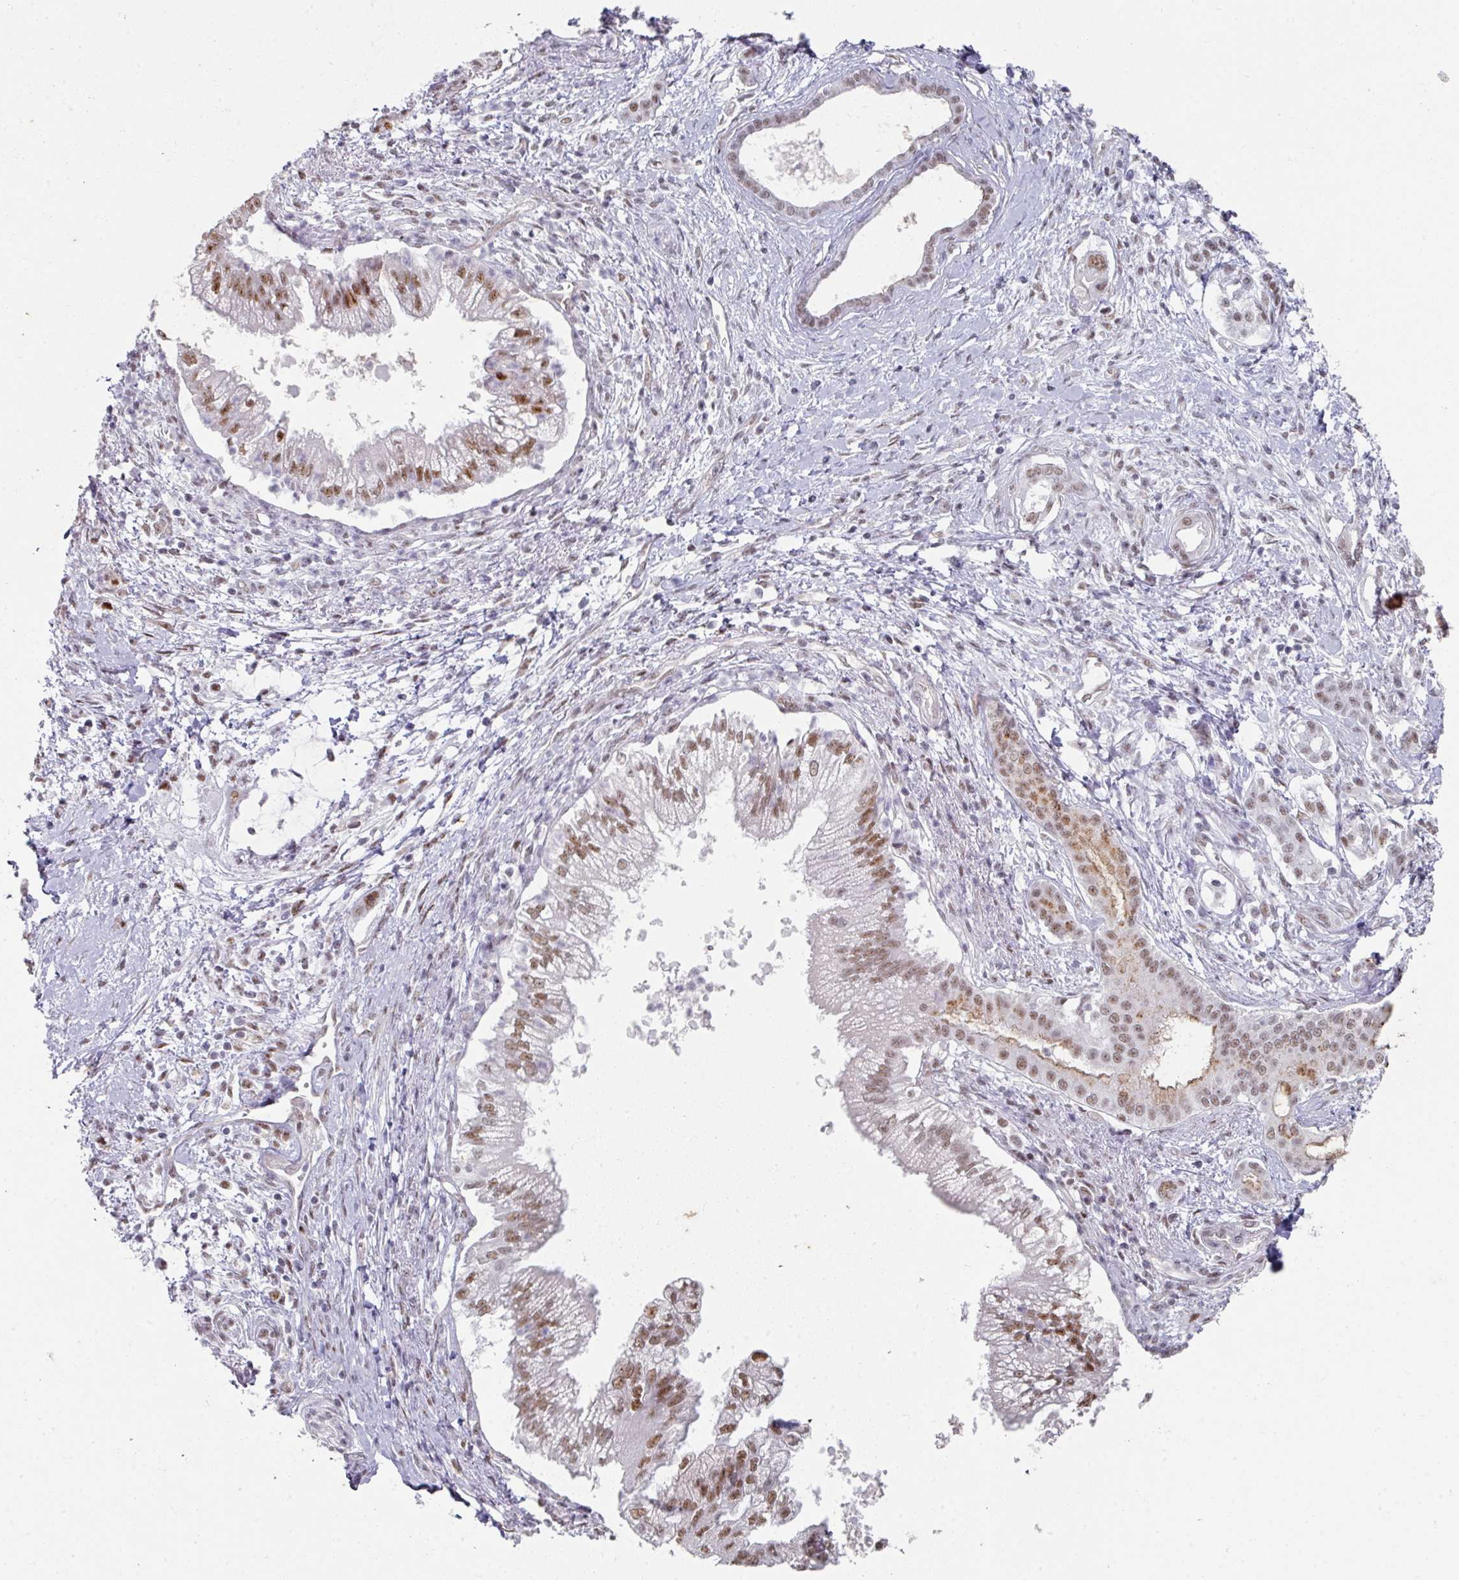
{"staining": {"intensity": "moderate", "quantity": ">75%", "location": "nuclear"}, "tissue": "pancreatic cancer", "cell_type": "Tumor cells", "image_type": "cancer", "snomed": [{"axis": "morphology", "description": "Adenocarcinoma, NOS"}, {"axis": "topography", "description": "Pancreas"}], "caption": "Human pancreatic adenocarcinoma stained with a protein marker displays moderate staining in tumor cells.", "gene": "SF3B5", "patient": {"sex": "male", "age": 70}}